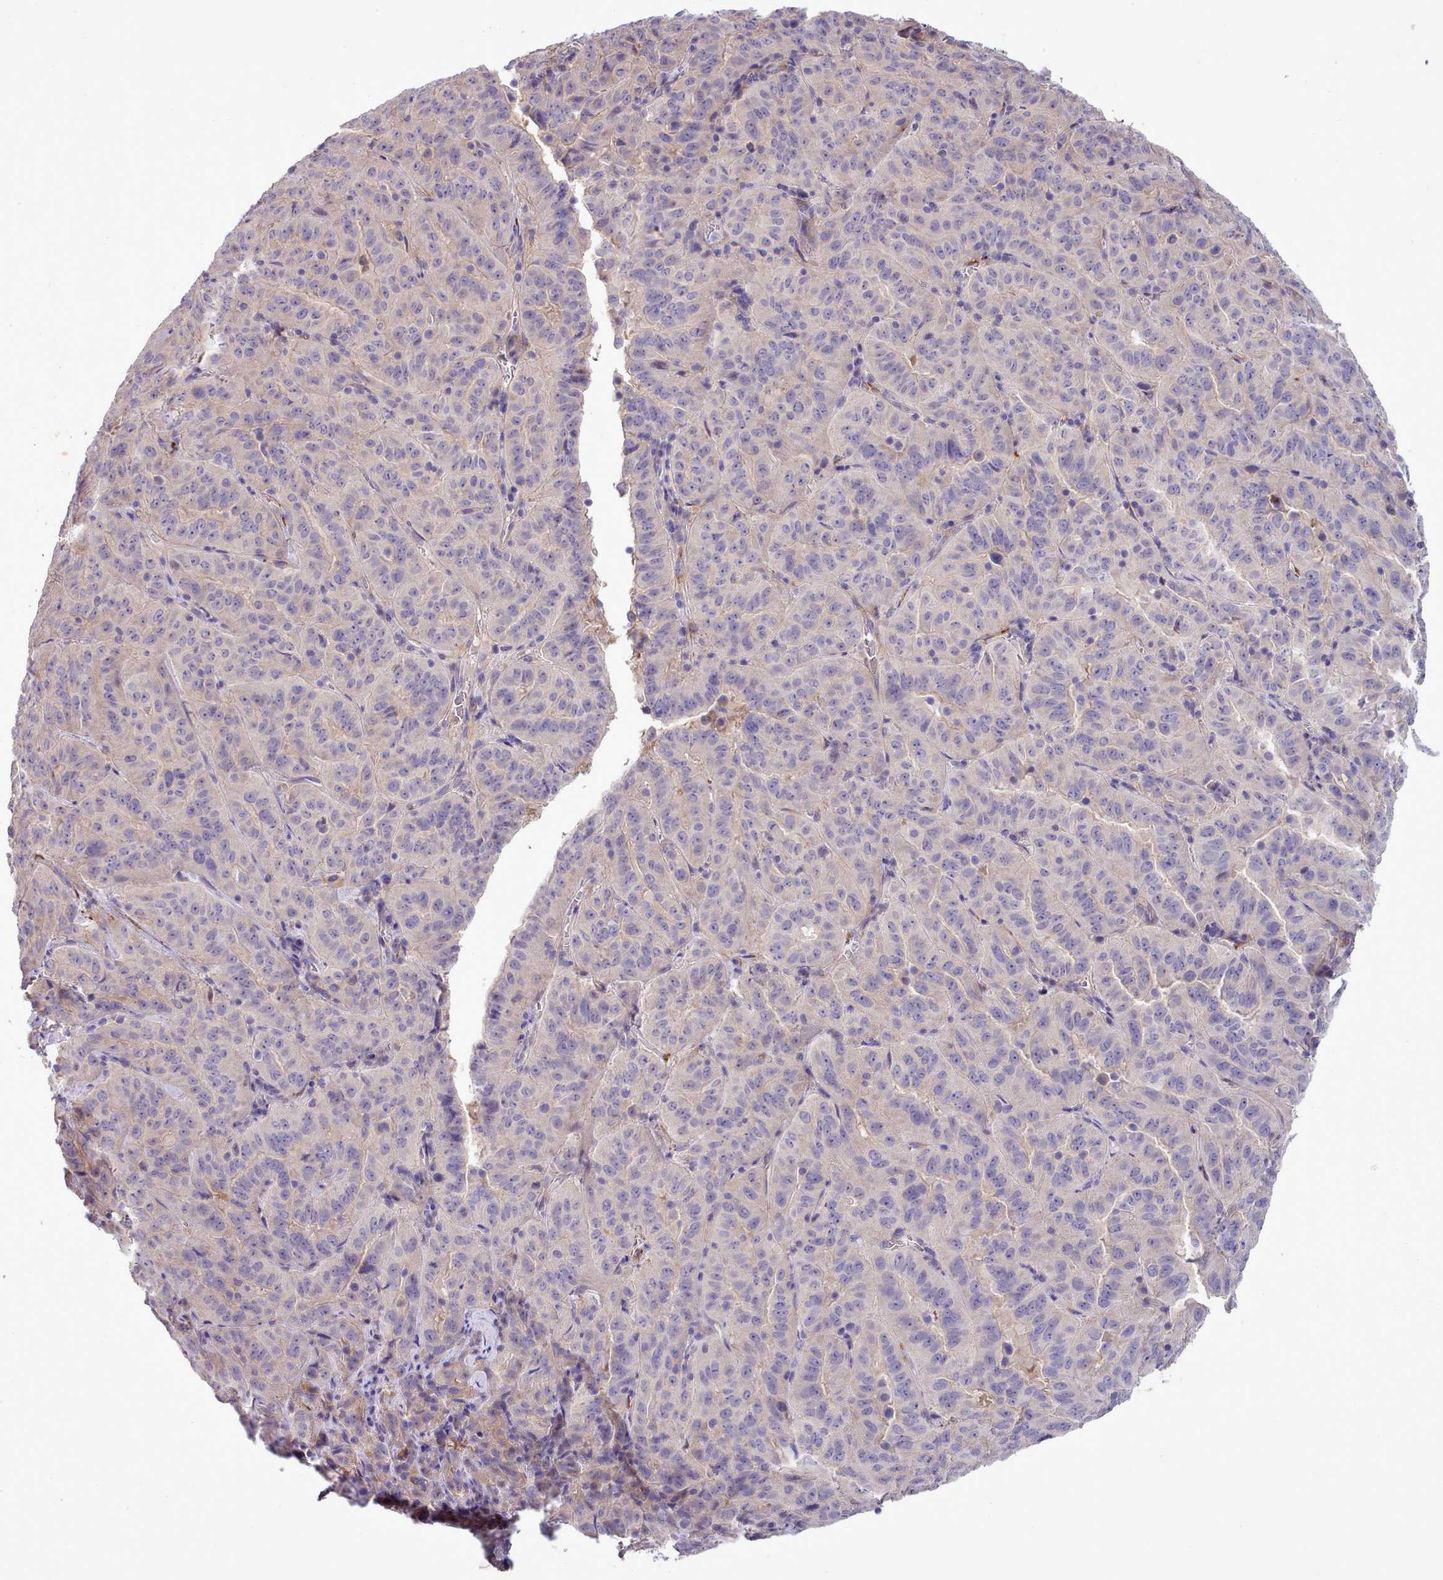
{"staining": {"intensity": "negative", "quantity": "none", "location": "none"}, "tissue": "pancreatic cancer", "cell_type": "Tumor cells", "image_type": "cancer", "snomed": [{"axis": "morphology", "description": "Adenocarcinoma, NOS"}, {"axis": "topography", "description": "Pancreas"}], "caption": "Pancreatic adenocarcinoma was stained to show a protein in brown. There is no significant positivity in tumor cells. The staining was performed using DAB to visualize the protein expression in brown, while the nuclei were stained in blue with hematoxylin (Magnification: 20x).", "gene": "SETX", "patient": {"sex": "male", "age": 63}}